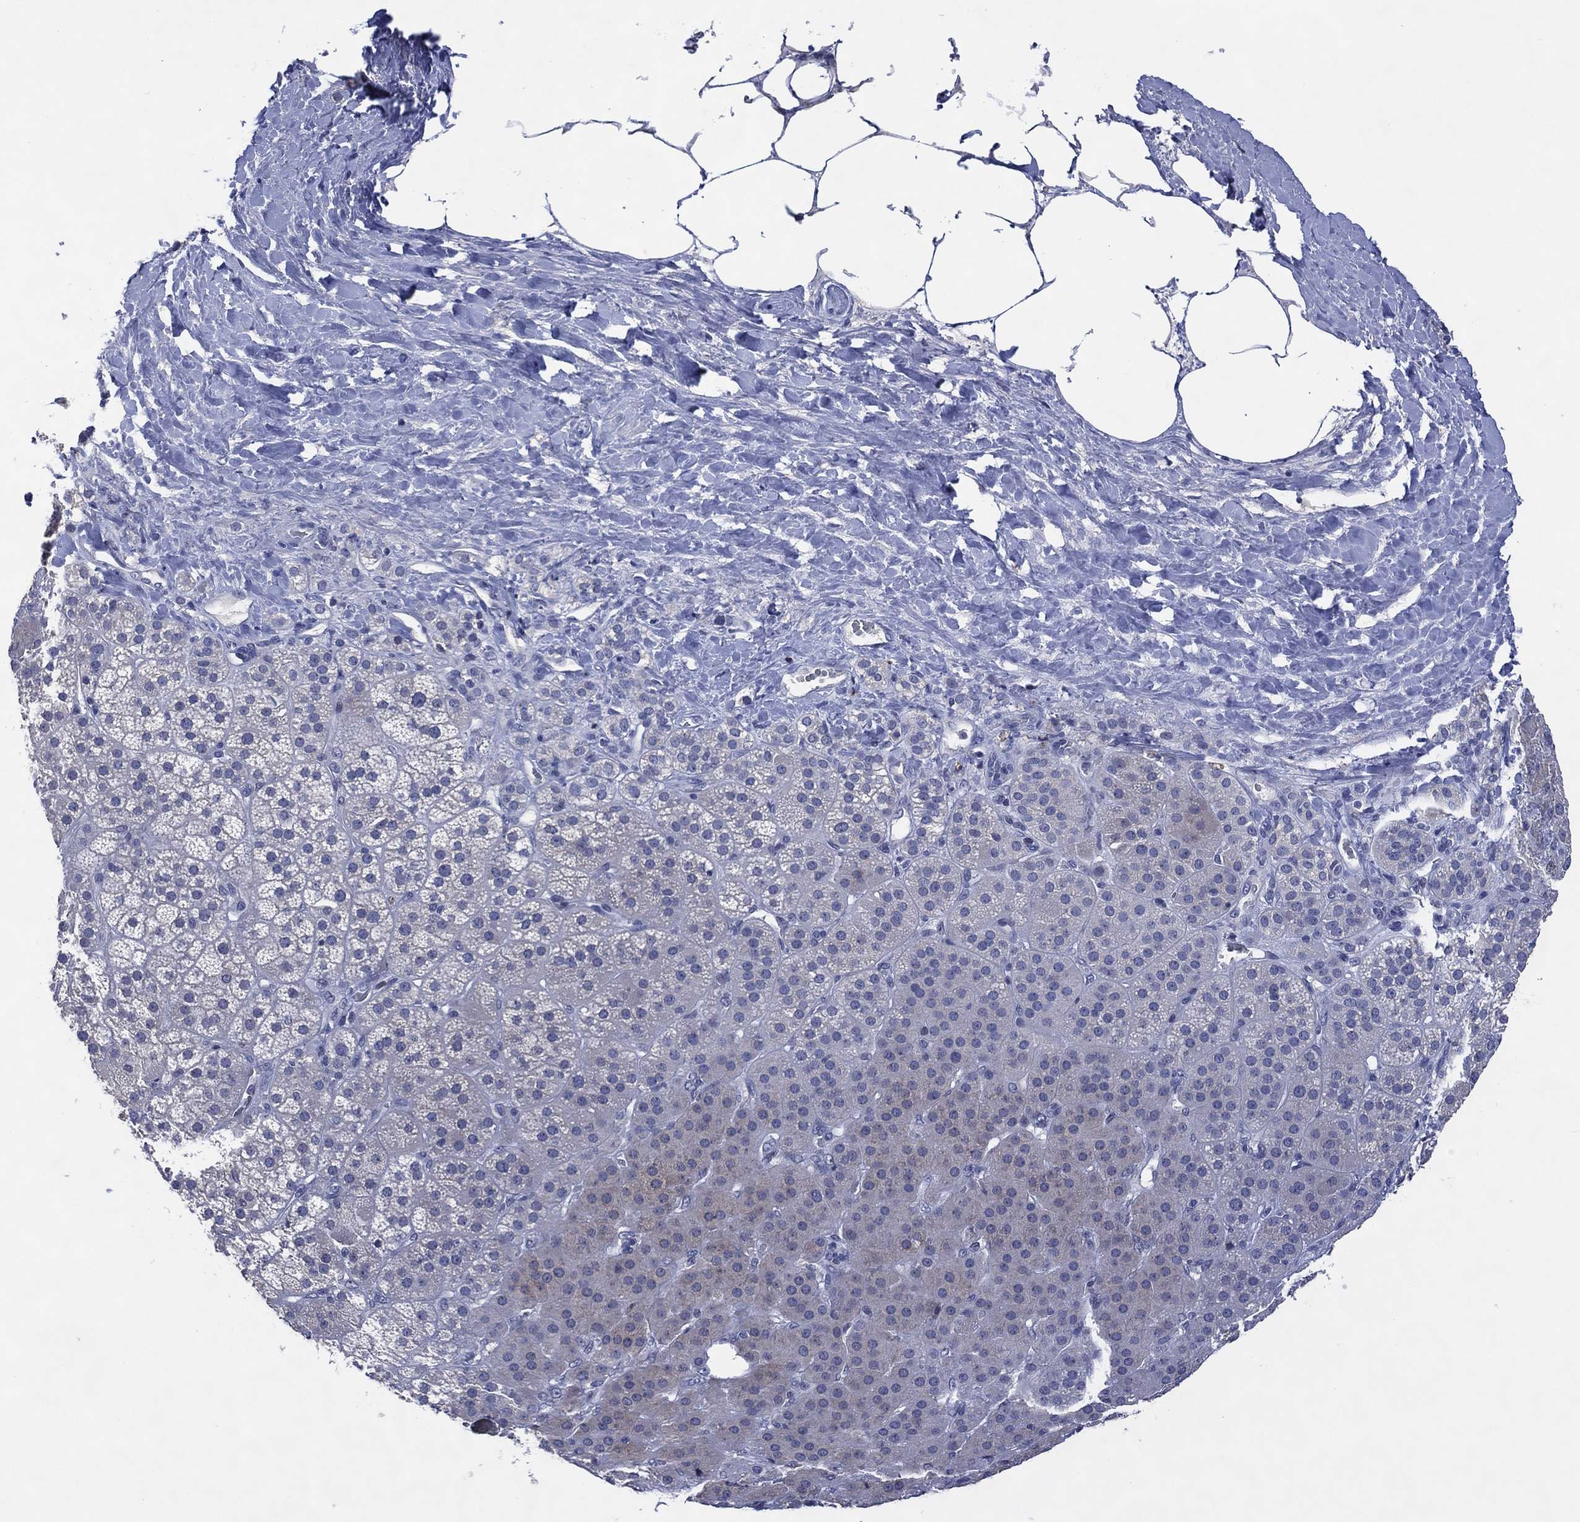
{"staining": {"intensity": "negative", "quantity": "none", "location": "none"}, "tissue": "adrenal gland", "cell_type": "Glandular cells", "image_type": "normal", "snomed": [{"axis": "morphology", "description": "Normal tissue, NOS"}, {"axis": "topography", "description": "Adrenal gland"}], "caption": "IHC image of normal adrenal gland stained for a protein (brown), which demonstrates no expression in glandular cells.", "gene": "USP26", "patient": {"sex": "male", "age": 57}}